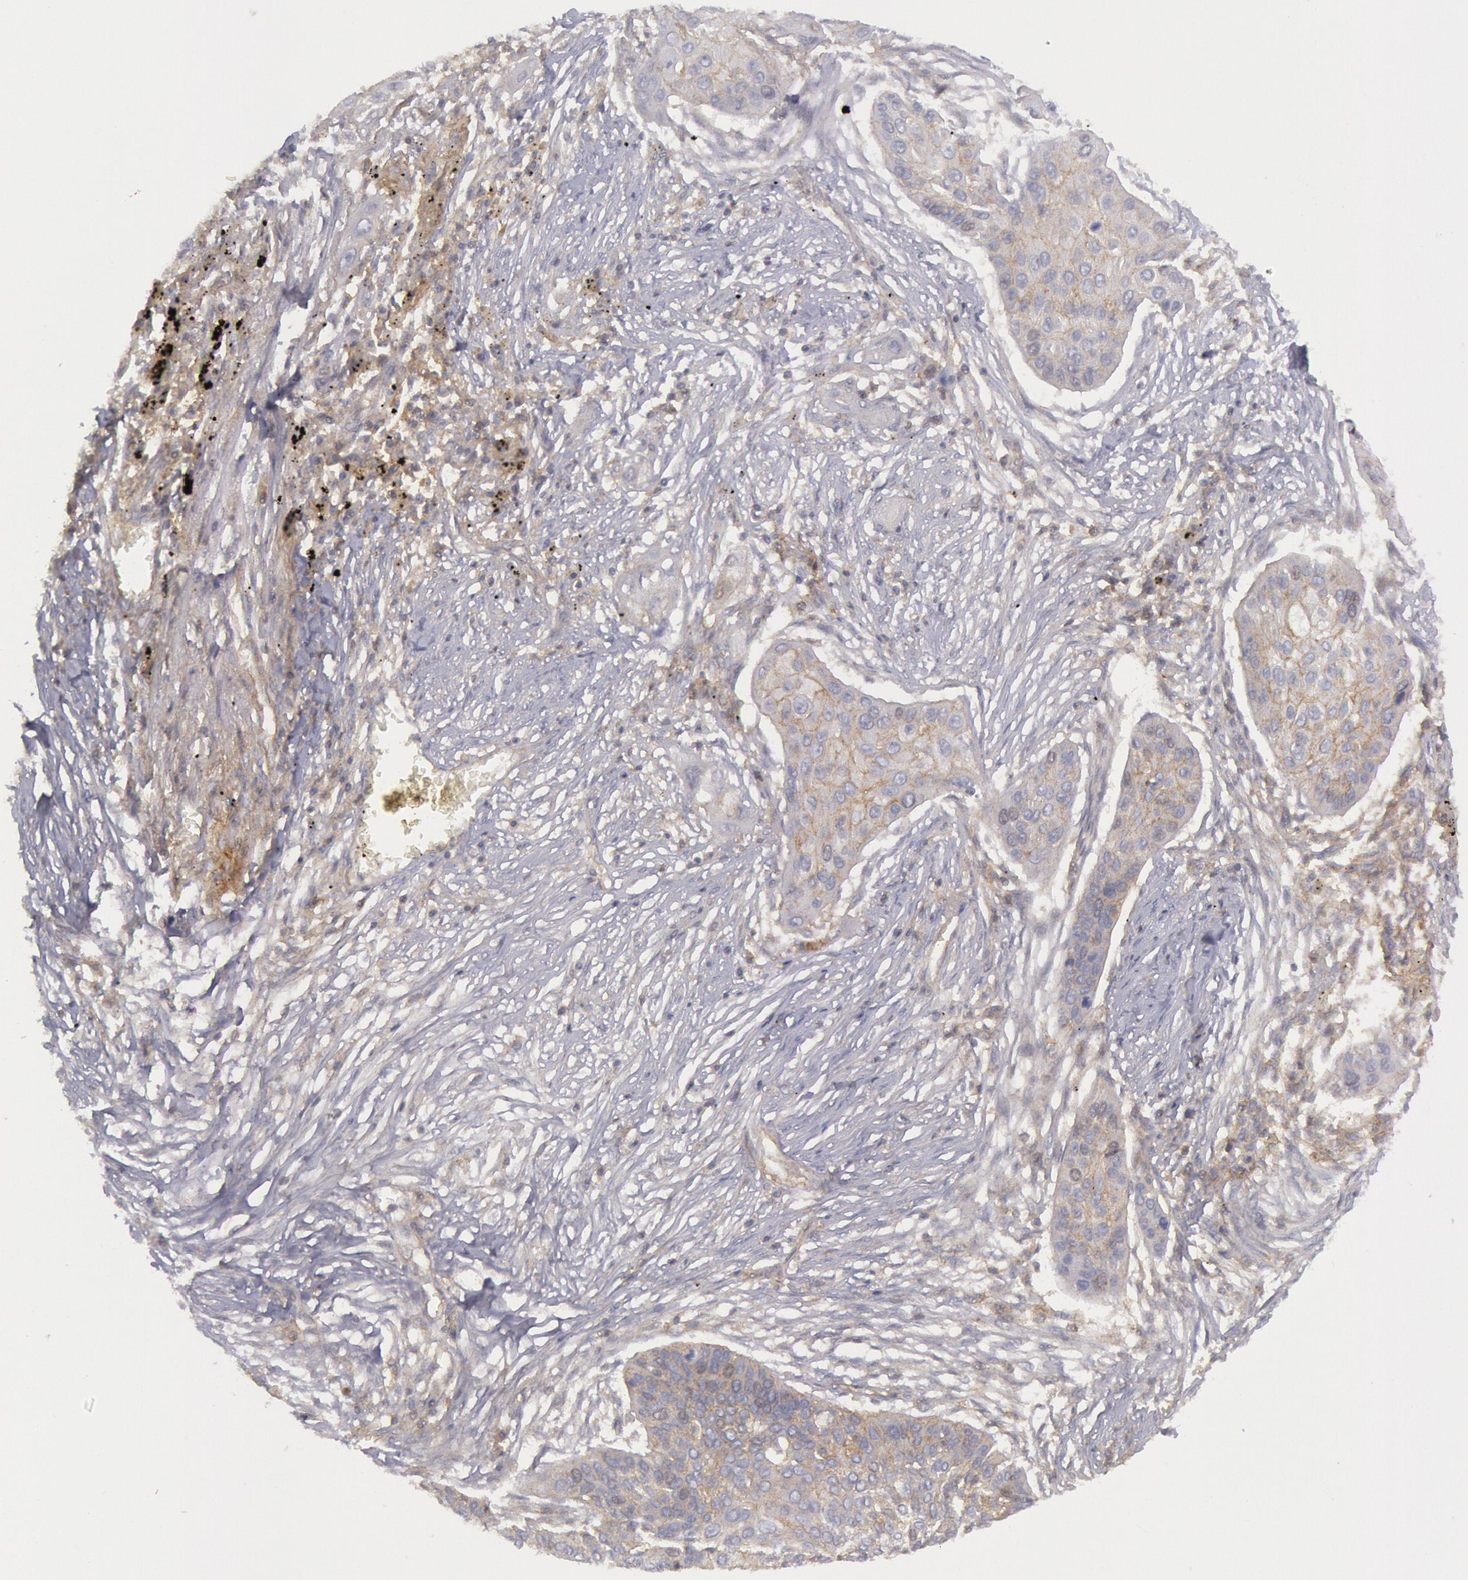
{"staining": {"intensity": "weak", "quantity": "25%-75%", "location": "cytoplasmic/membranous"}, "tissue": "lung cancer", "cell_type": "Tumor cells", "image_type": "cancer", "snomed": [{"axis": "morphology", "description": "Squamous cell carcinoma, NOS"}, {"axis": "topography", "description": "Lung"}], "caption": "A photomicrograph of human lung cancer stained for a protein displays weak cytoplasmic/membranous brown staining in tumor cells.", "gene": "STX4", "patient": {"sex": "male", "age": 71}}